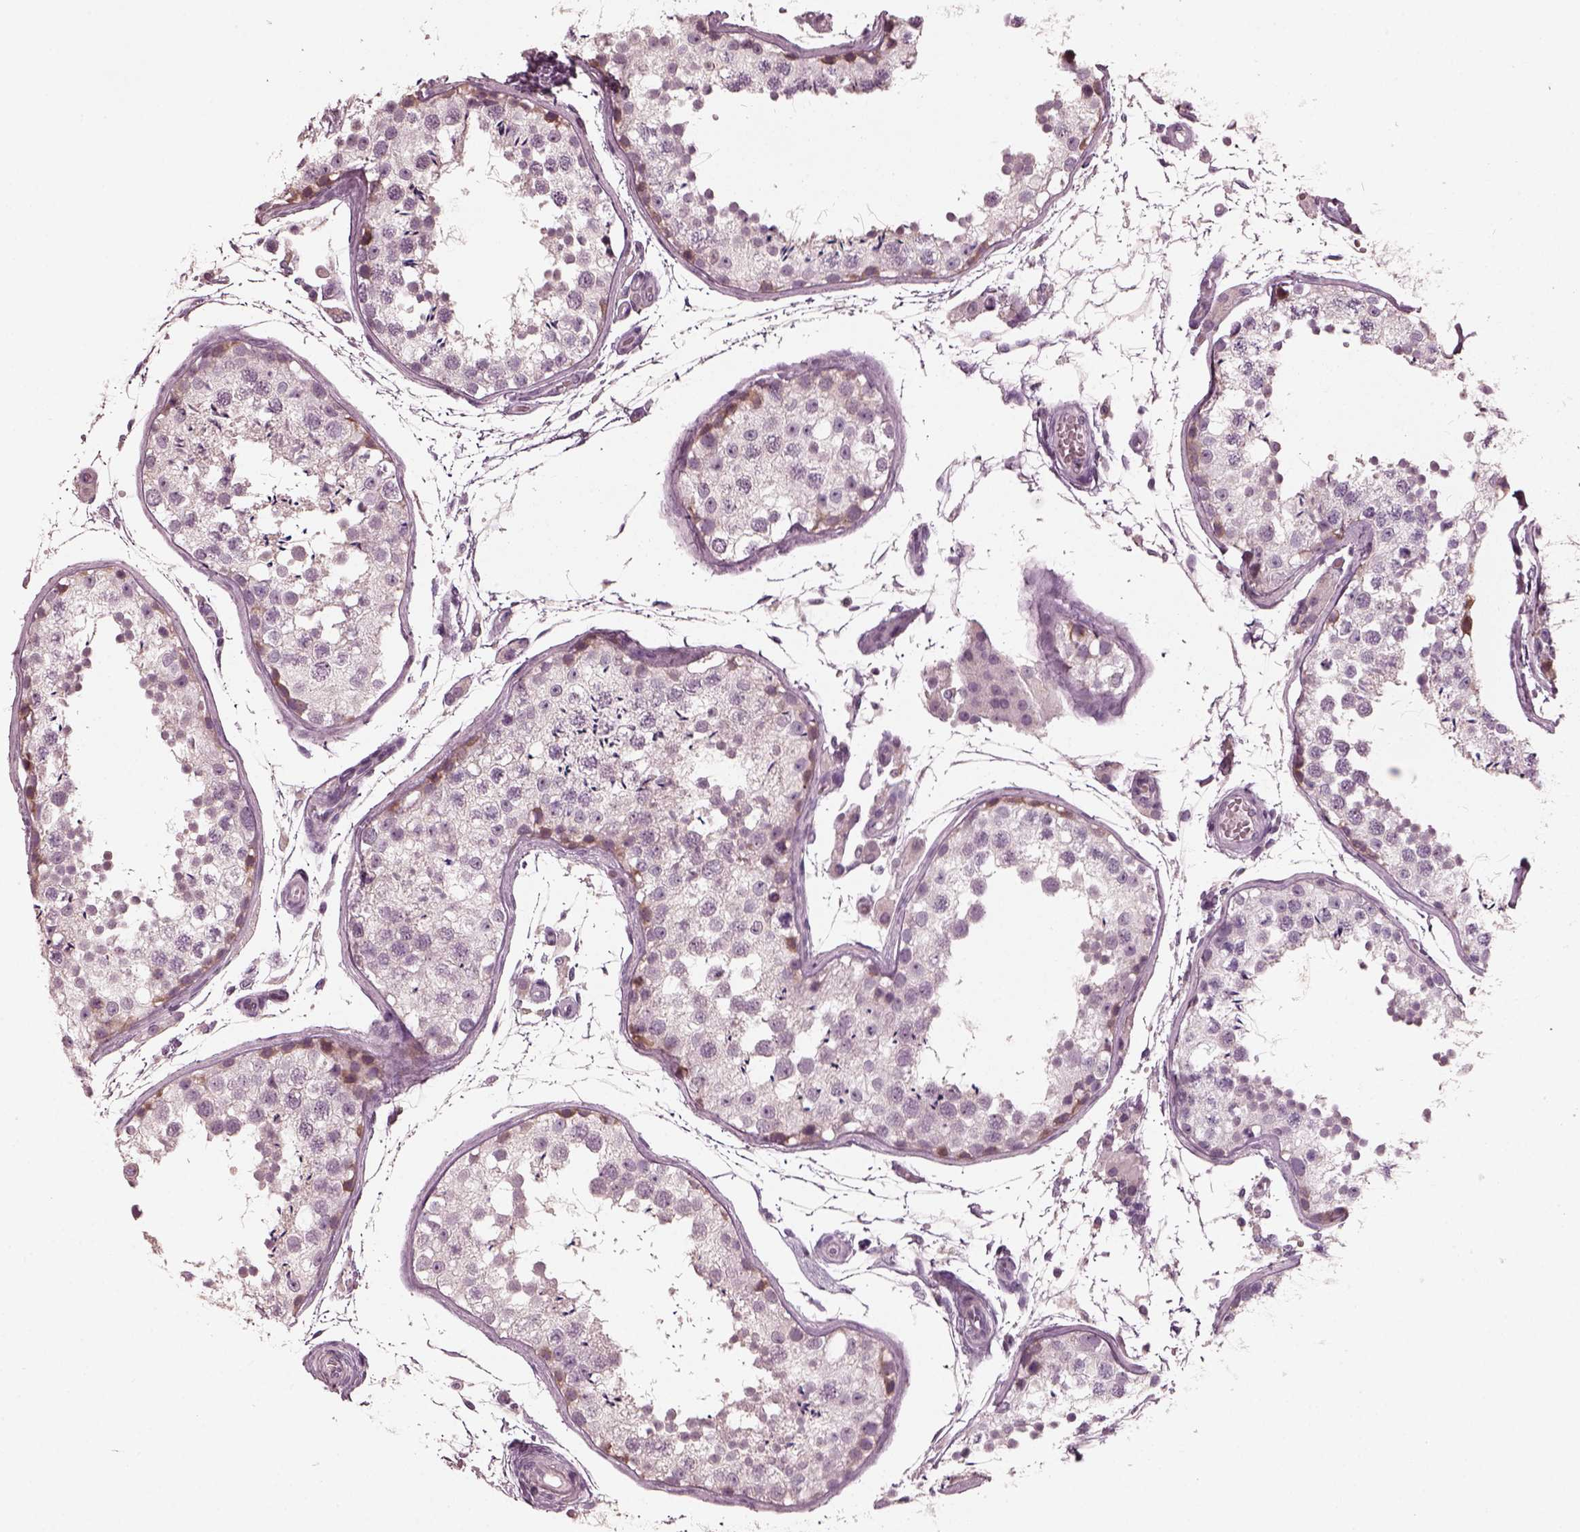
{"staining": {"intensity": "weak", "quantity": "<25%", "location": "cytoplasmic/membranous"}, "tissue": "testis", "cell_type": "Cells in seminiferous ducts", "image_type": "normal", "snomed": [{"axis": "morphology", "description": "Normal tissue, NOS"}, {"axis": "topography", "description": "Testis"}], "caption": "IHC photomicrograph of normal testis: human testis stained with DAB (3,3'-diaminobenzidine) reveals no significant protein positivity in cells in seminiferous ducts.", "gene": "RCVRN", "patient": {"sex": "male", "age": 29}}